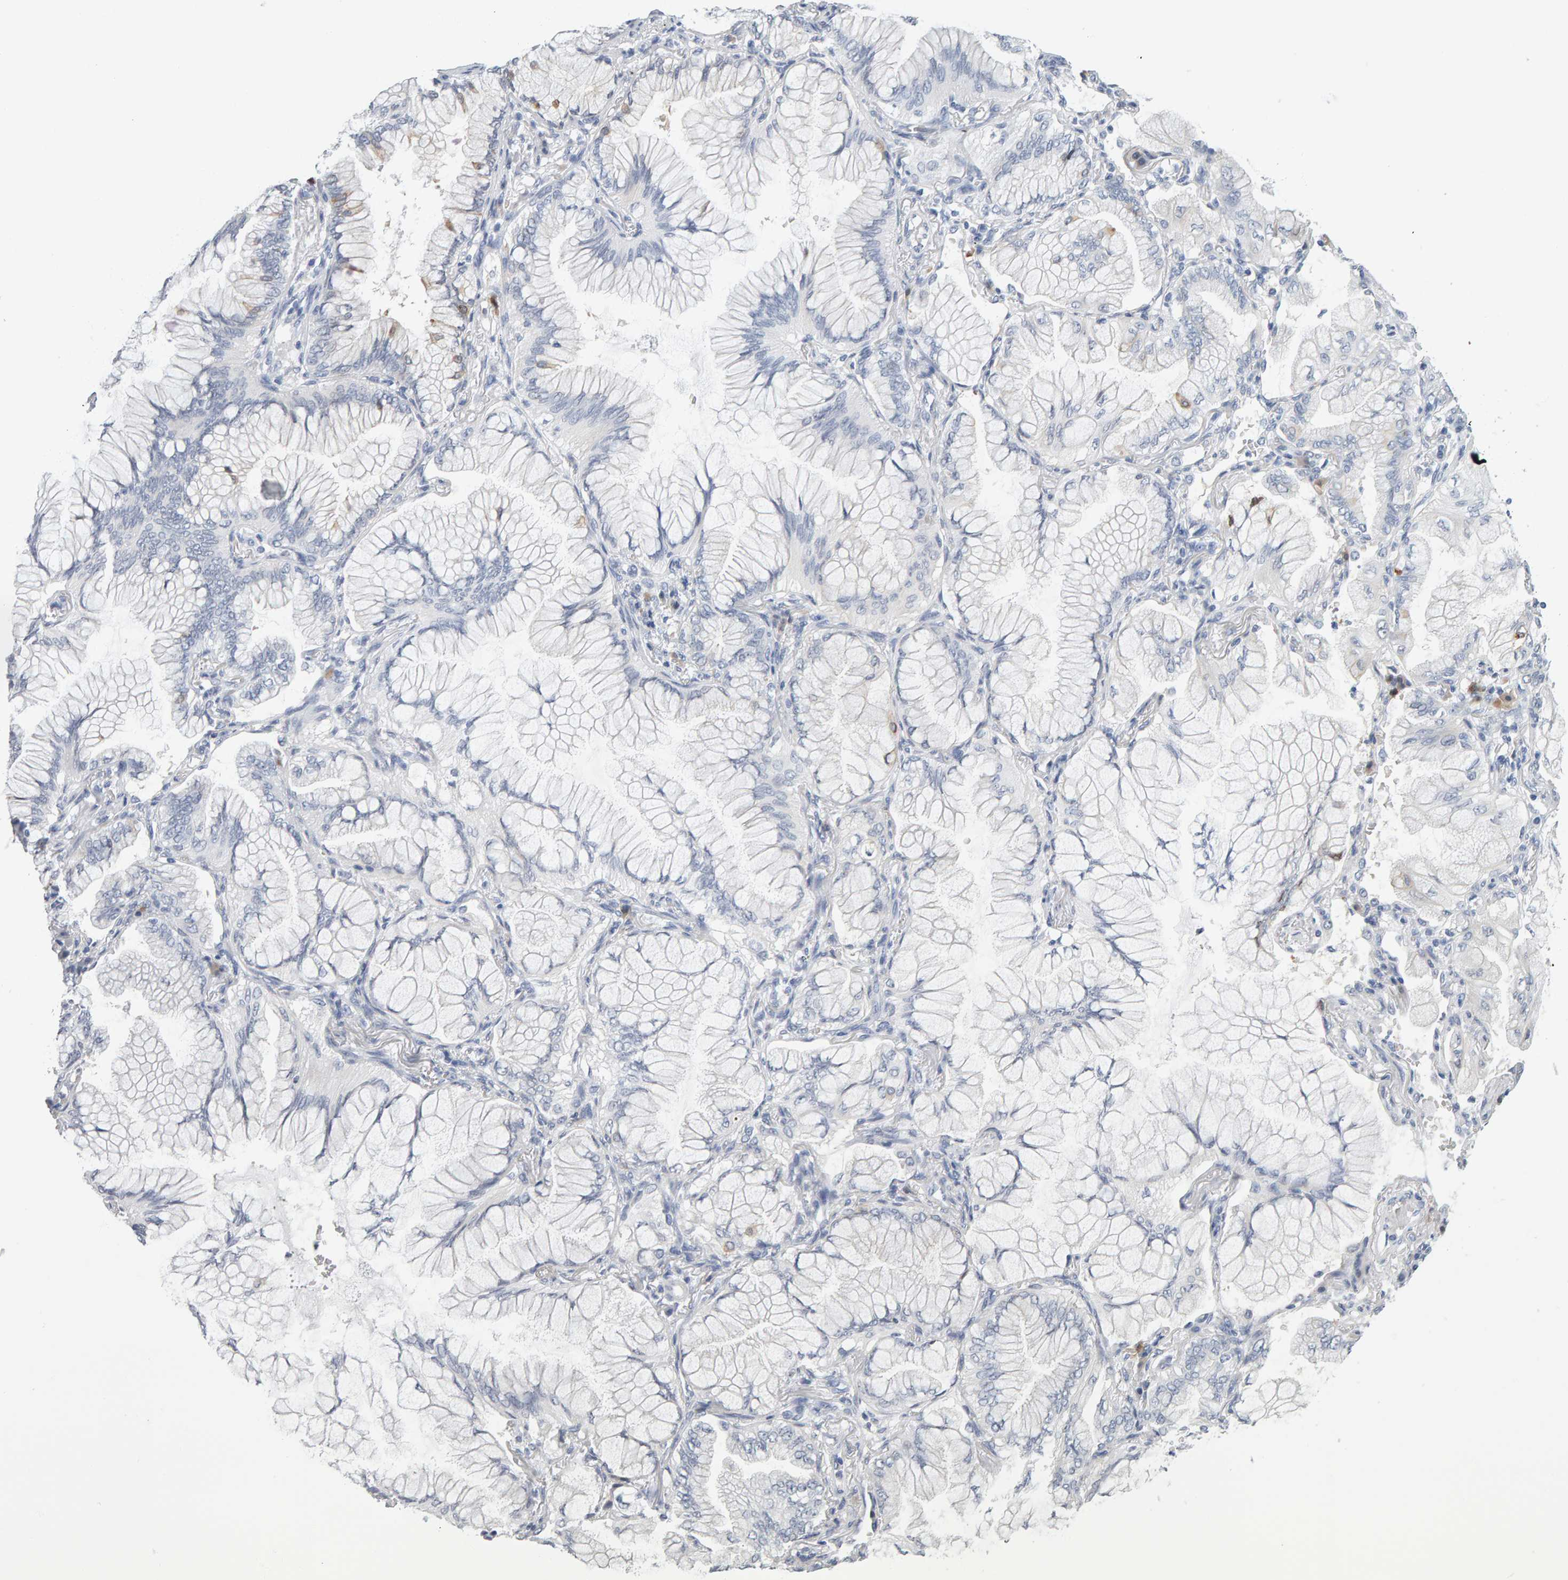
{"staining": {"intensity": "negative", "quantity": "none", "location": "none"}, "tissue": "lung cancer", "cell_type": "Tumor cells", "image_type": "cancer", "snomed": [{"axis": "morphology", "description": "Adenocarcinoma, NOS"}, {"axis": "topography", "description": "Lung"}], "caption": "Immunohistochemistry of adenocarcinoma (lung) demonstrates no positivity in tumor cells.", "gene": "CTH", "patient": {"sex": "female", "age": 70}}